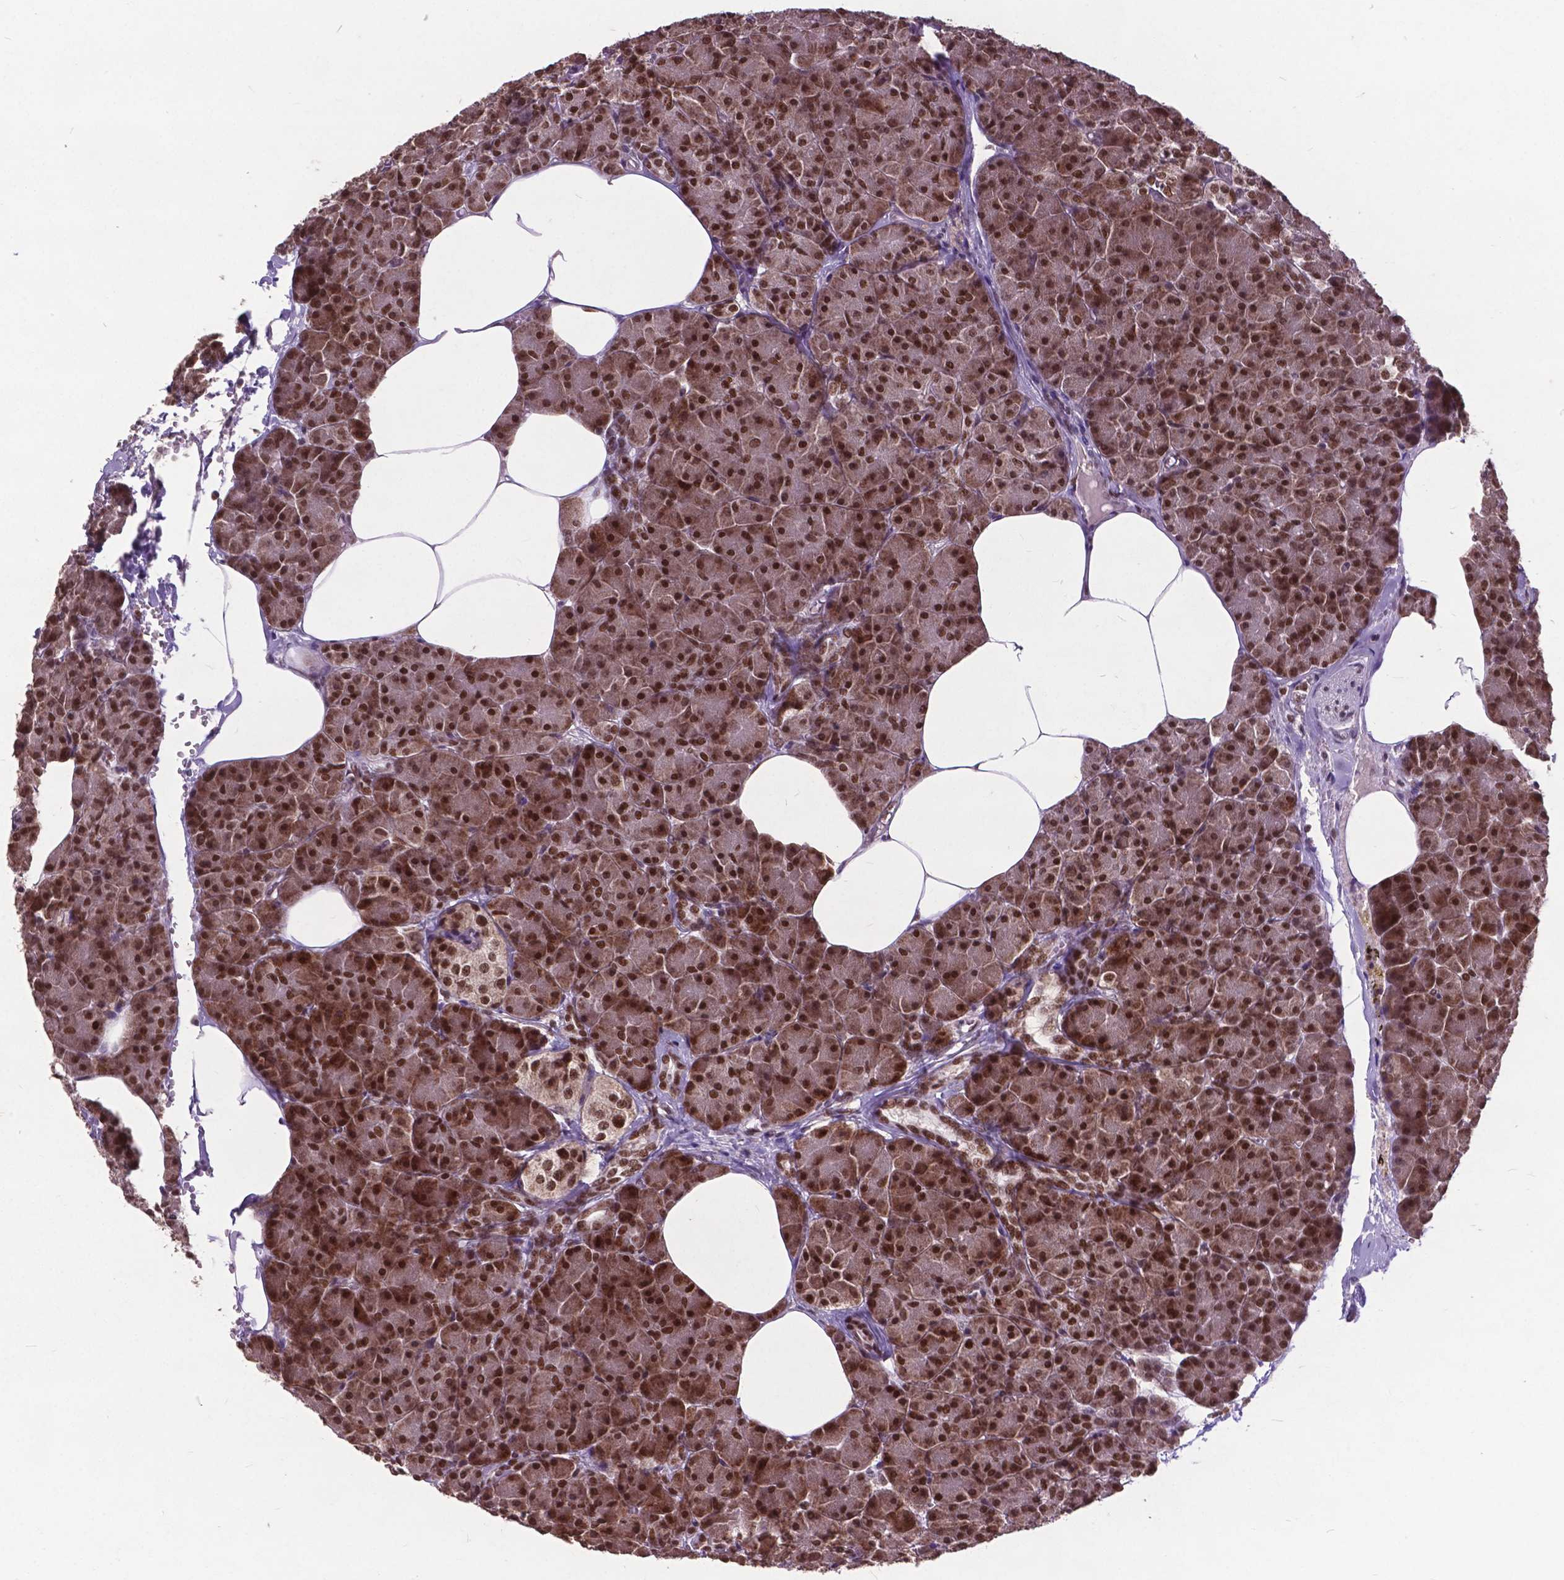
{"staining": {"intensity": "strong", "quantity": ">75%", "location": "cytoplasmic/membranous,nuclear"}, "tissue": "pancreas", "cell_type": "Exocrine glandular cells", "image_type": "normal", "snomed": [{"axis": "morphology", "description": "Normal tissue, NOS"}, {"axis": "topography", "description": "Pancreas"}], "caption": "Pancreas stained with immunohistochemistry shows strong cytoplasmic/membranous,nuclear expression in about >75% of exocrine glandular cells. The staining was performed using DAB, with brown indicating positive protein expression. Nuclei are stained blue with hematoxylin.", "gene": "MSH2", "patient": {"sex": "female", "age": 45}}